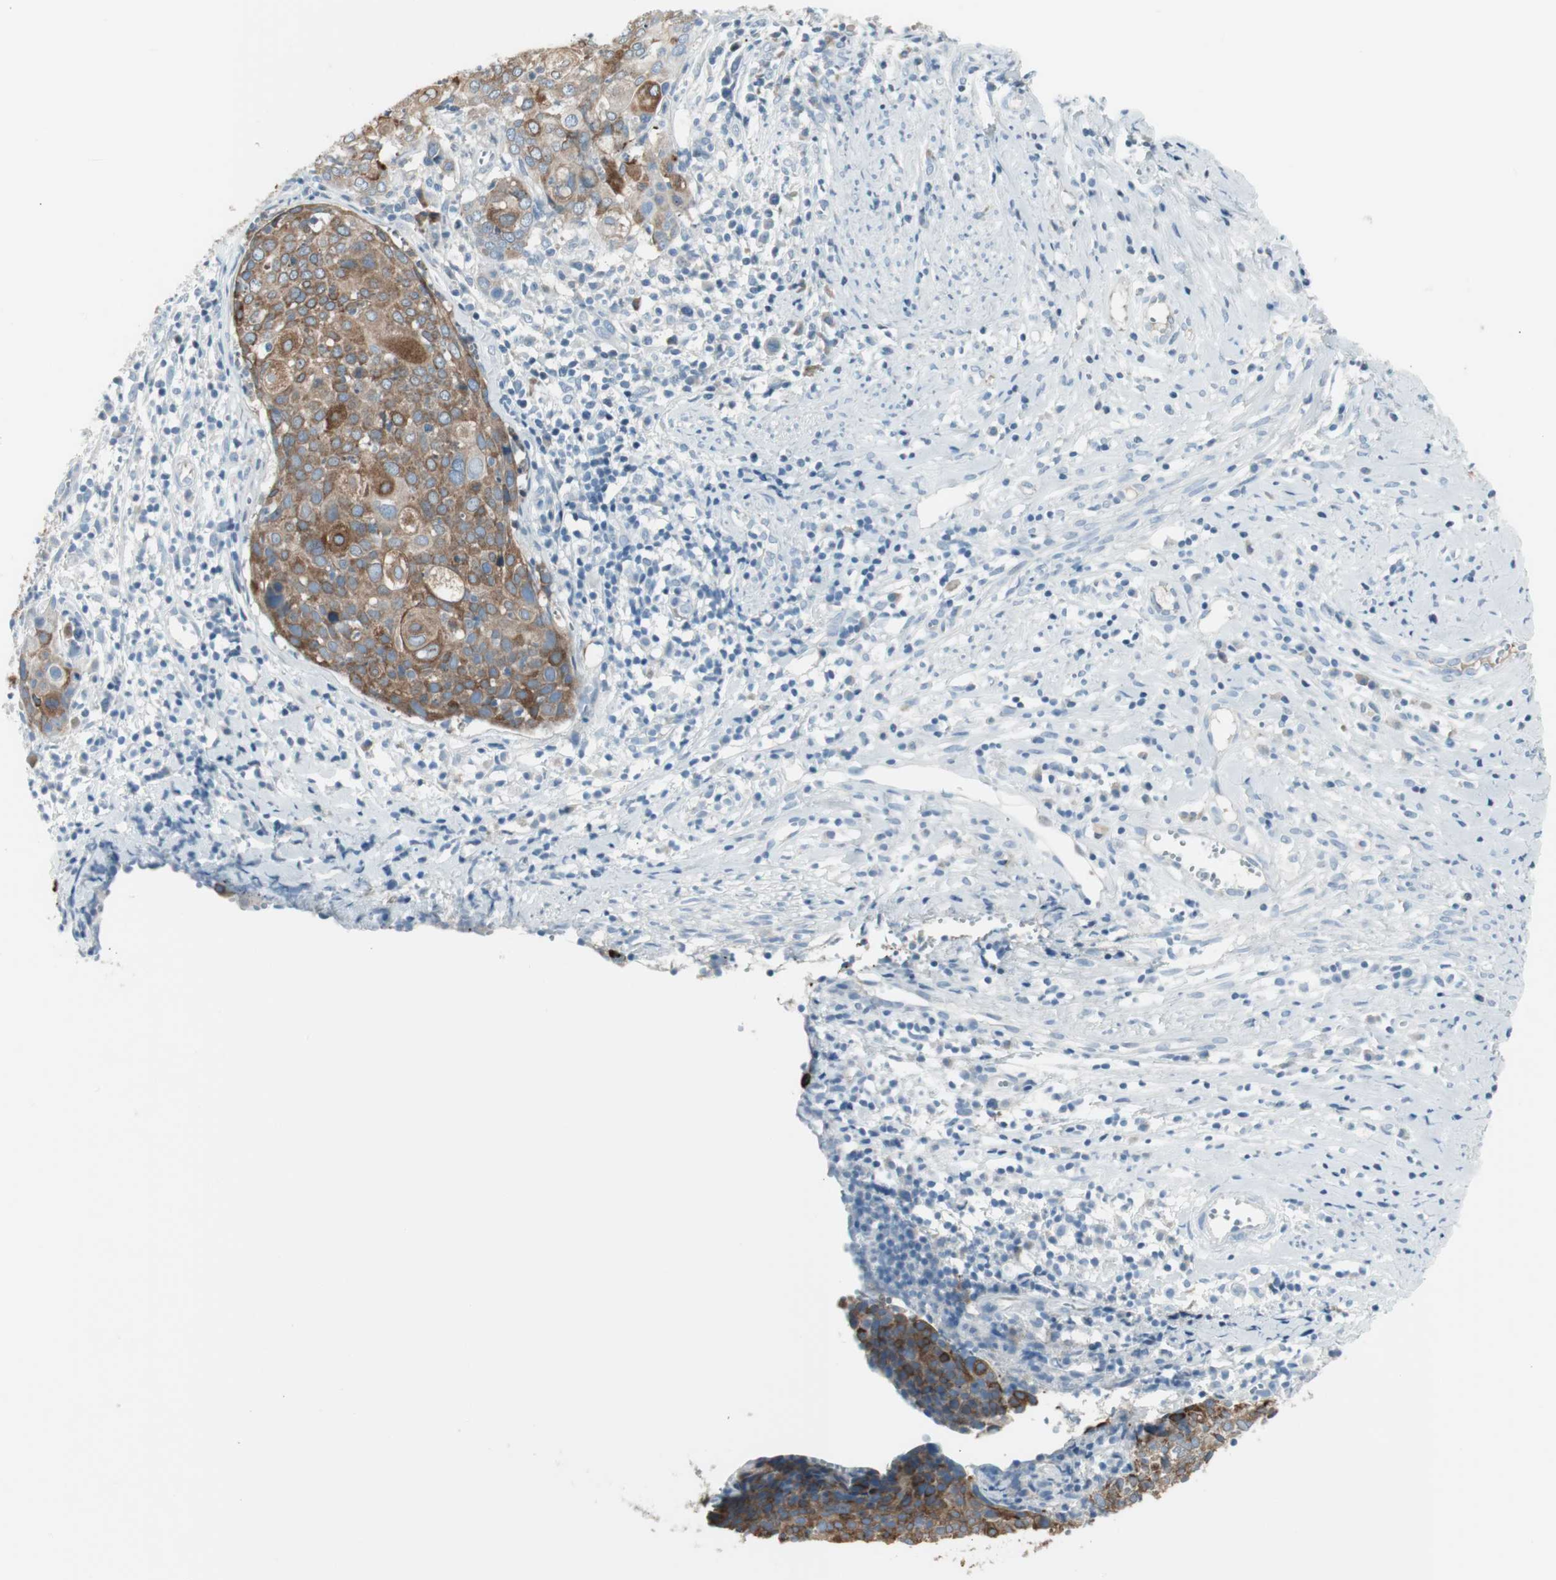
{"staining": {"intensity": "strong", "quantity": ">75%", "location": "cytoplasmic/membranous"}, "tissue": "cervical cancer", "cell_type": "Tumor cells", "image_type": "cancer", "snomed": [{"axis": "morphology", "description": "Squamous cell carcinoma, NOS"}, {"axis": "topography", "description": "Cervix"}], "caption": "Cervical cancer (squamous cell carcinoma) stained with a protein marker reveals strong staining in tumor cells.", "gene": "AGR2", "patient": {"sex": "female", "age": 40}}